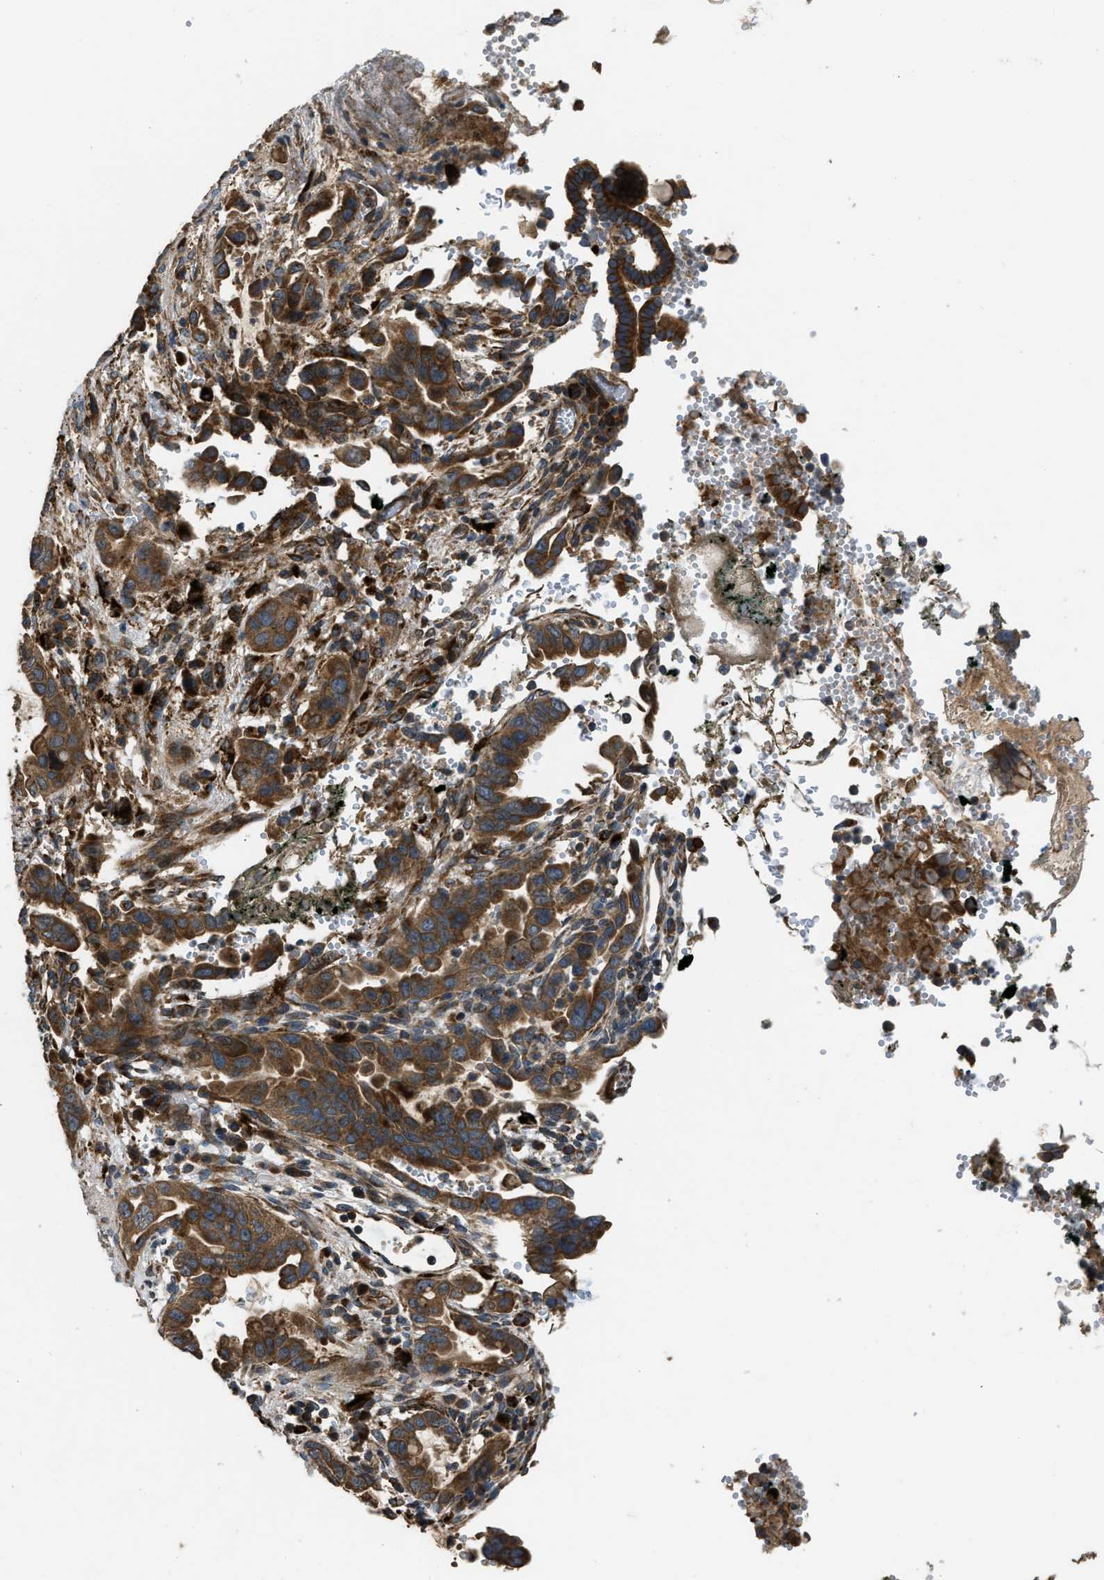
{"staining": {"intensity": "strong", "quantity": ">75%", "location": "cytoplasmic/membranous"}, "tissue": "pancreatic cancer", "cell_type": "Tumor cells", "image_type": "cancer", "snomed": [{"axis": "morphology", "description": "Adenocarcinoma, NOS"}, {"axis": "topography", "description": "Pancreas"}], "caption": "Adenocarcinoma (pancreatic) stained for a protein displays strong cytoplasmic/membranous positivity in tumor cells. (Brightfield microscopy of DAB IHC at high magnification).", "gene": "GGH", "patient": {"sex": "female", "age": 70}}